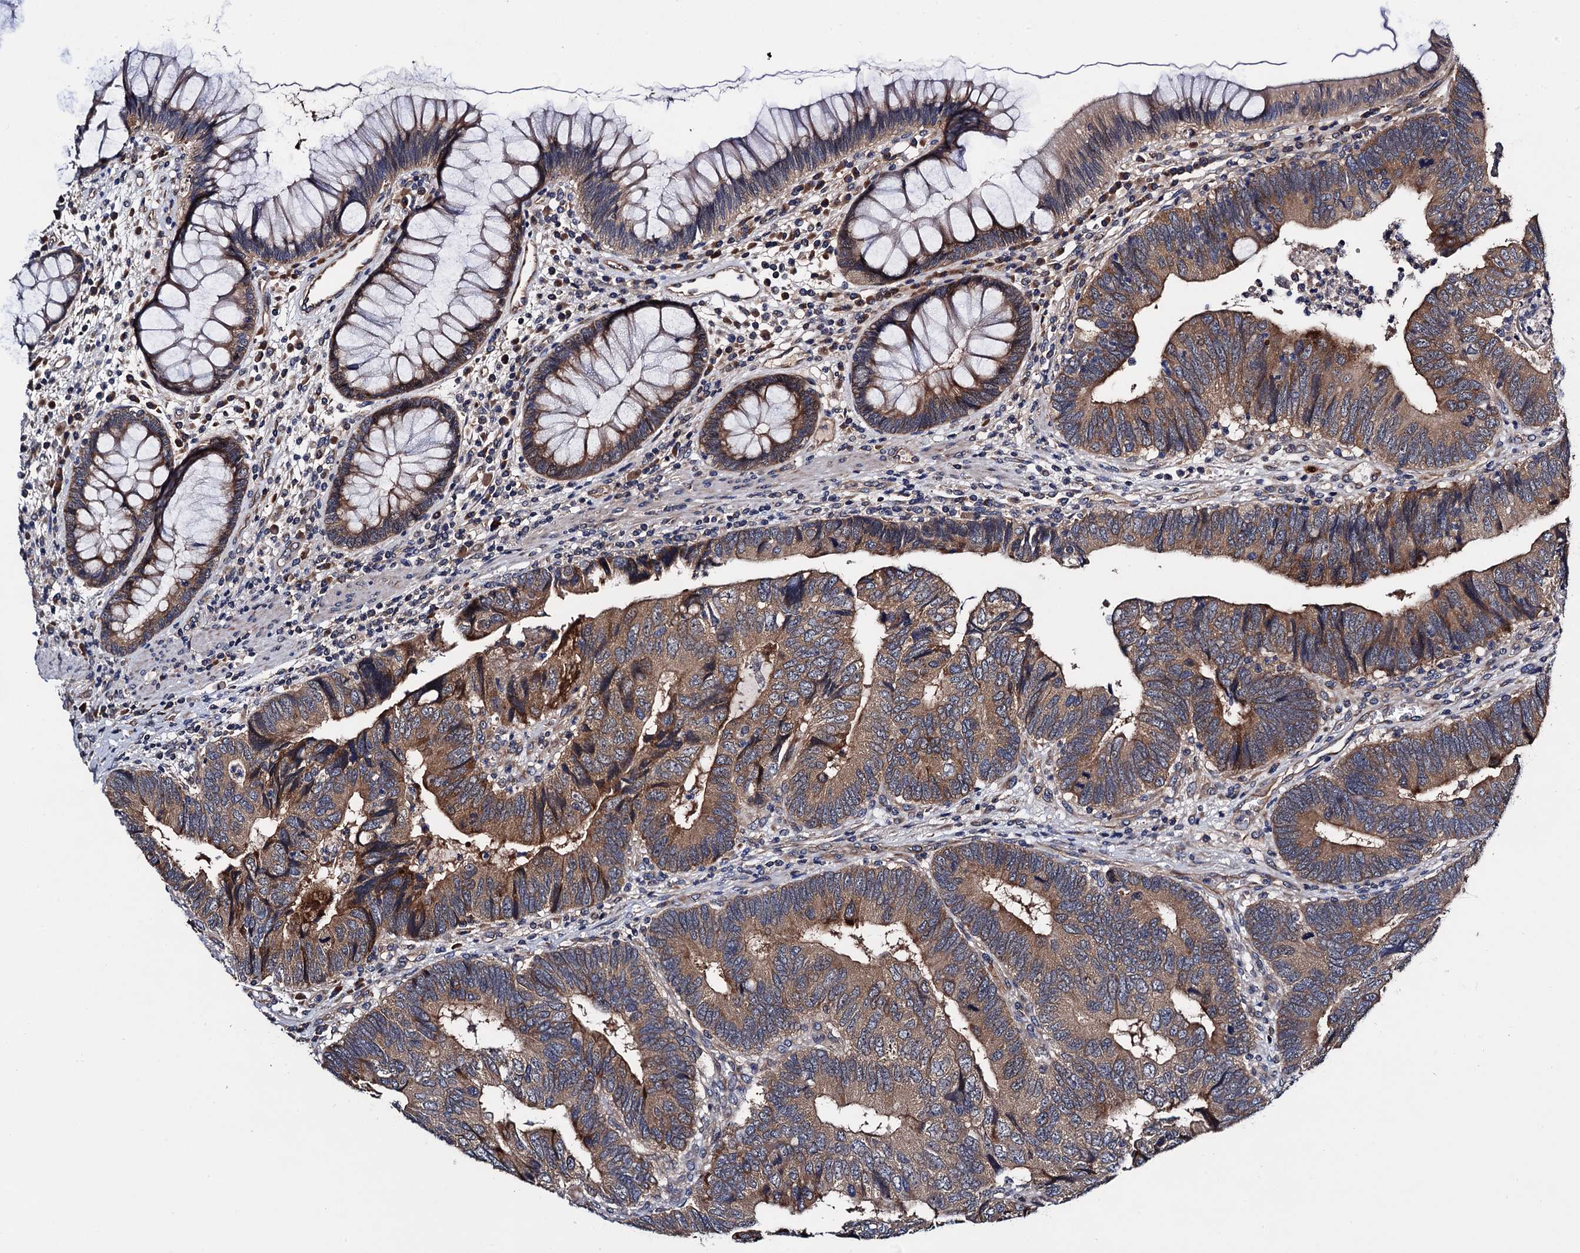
{"staining": {"intensity": "moderate", "quantity": ">75%", "location": "cytoplasmic/membranous"}, "tissue": "colorectal cancer", "cell_type": "Tumor cells", "image_type": "cancer", "snomed": [{"axis": "morphology", "description": "Adenocarcinoma, NOS"}, {"axis": "topography", "description": "Colon"}], "caption": "Brown immunohistochemical staining in colorectal cancer exhibits moderate cytoplasmic/membranous expression in approximately >75% of tumor cells.", "gene": "TRMT112", "patient": {"sex": "female", "age": 67}}